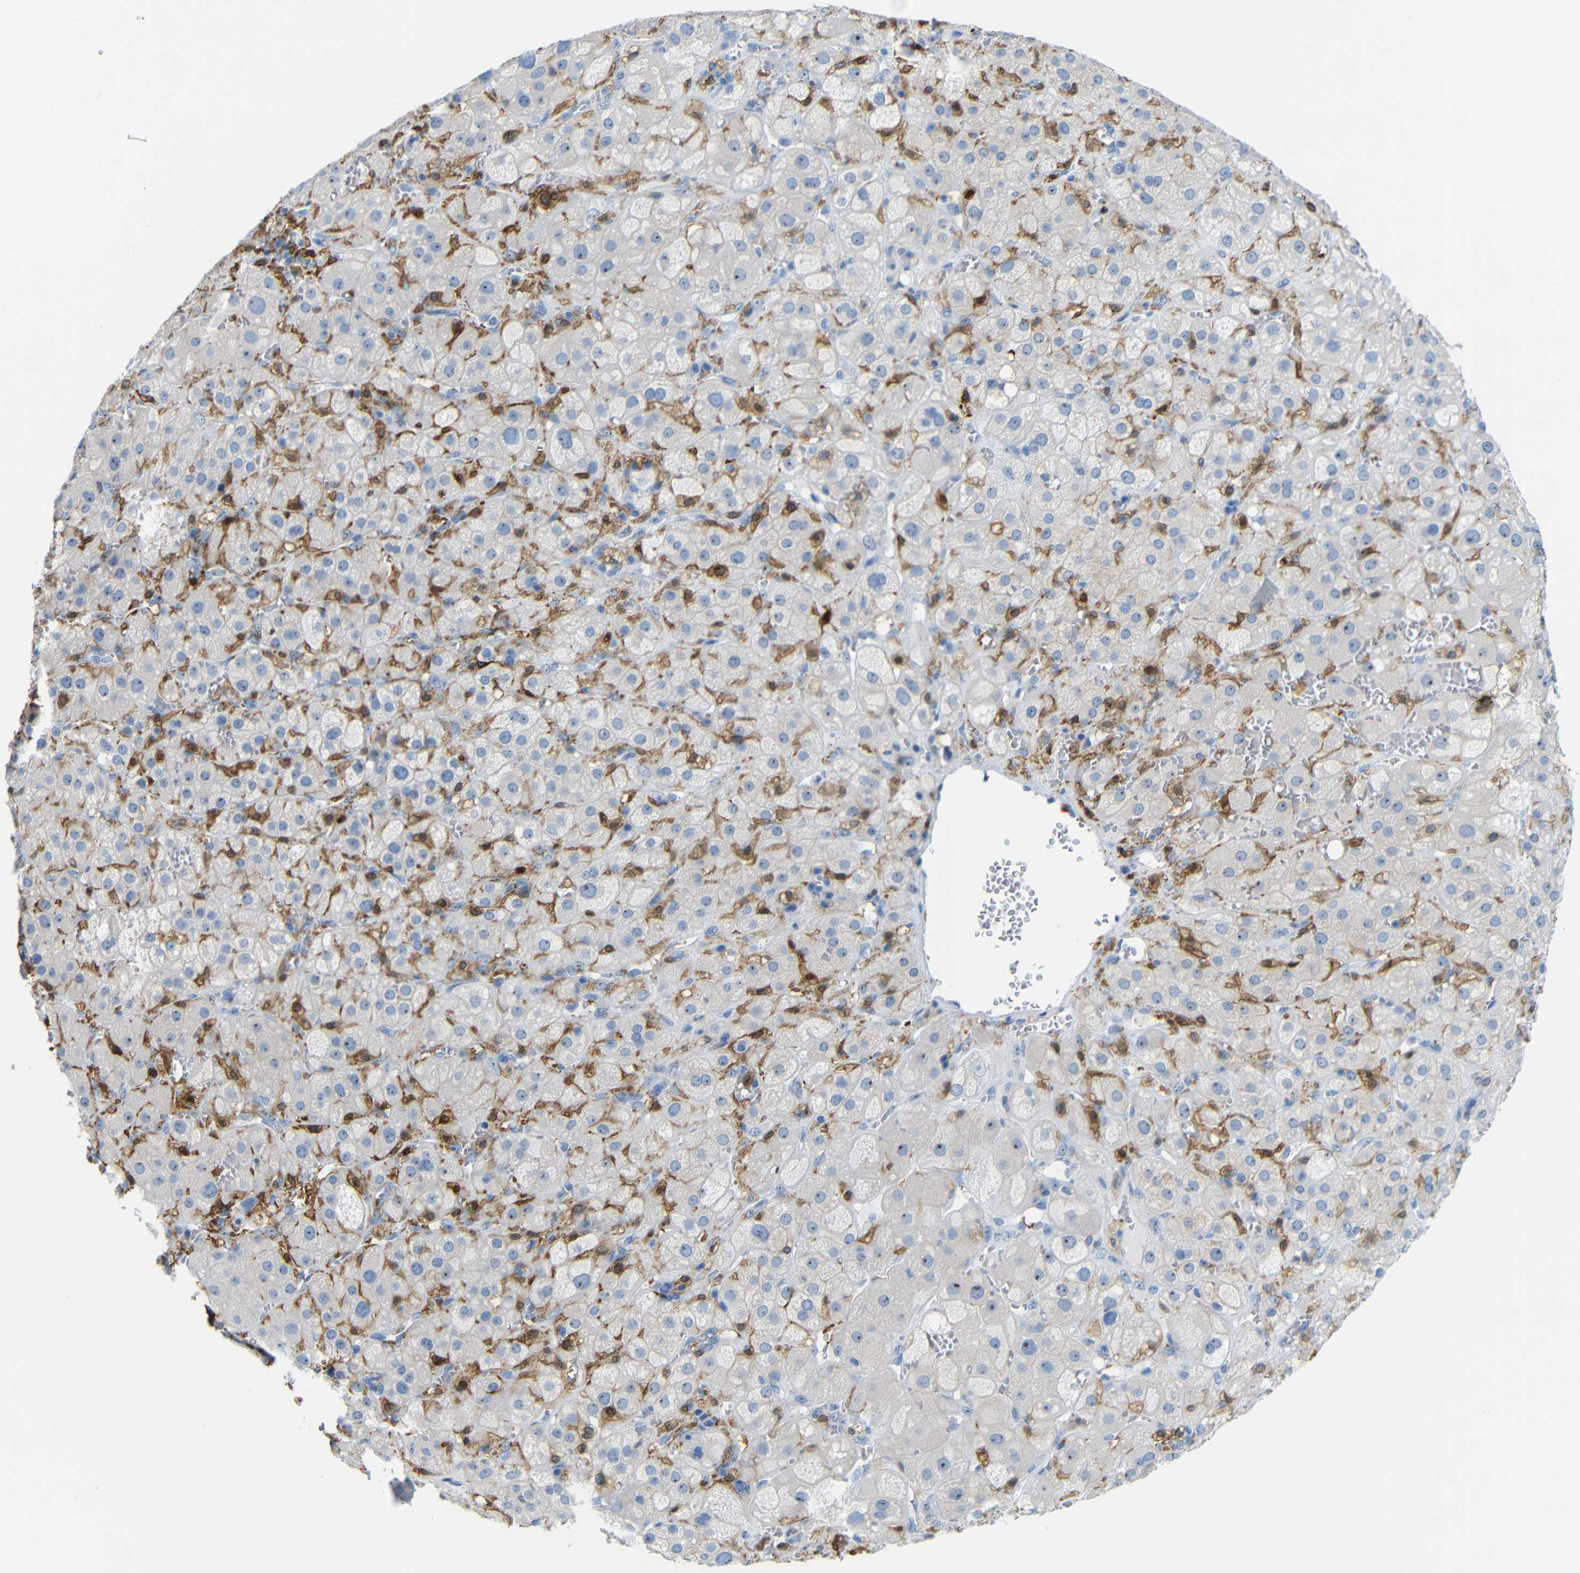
{"staining": {"intensity": "moderate", "quantity": "<25%", "location": "cytoplasmic/membranous,nuclear"}, "tissue": "adrenal gland", "cell_type": "Glandular cells", "image_type": "normal", "snomed": [{"axis": "morphology", "description": "Normal tissue, NOS"}, {"axis": "topography", "description": "Adrenal gland"}], "caption": "DAB immunohistochemical staining of unremarkable adrenal gland exhibits moderate cytoplasmic/membranous,nuclear protein staining in approximately <25% of glandular cells. (DAB IHC, brown staining for protein, blue staining for nuclei).", "gene": "C1orf210", "patient": {"sex": "female", "age": 47}}